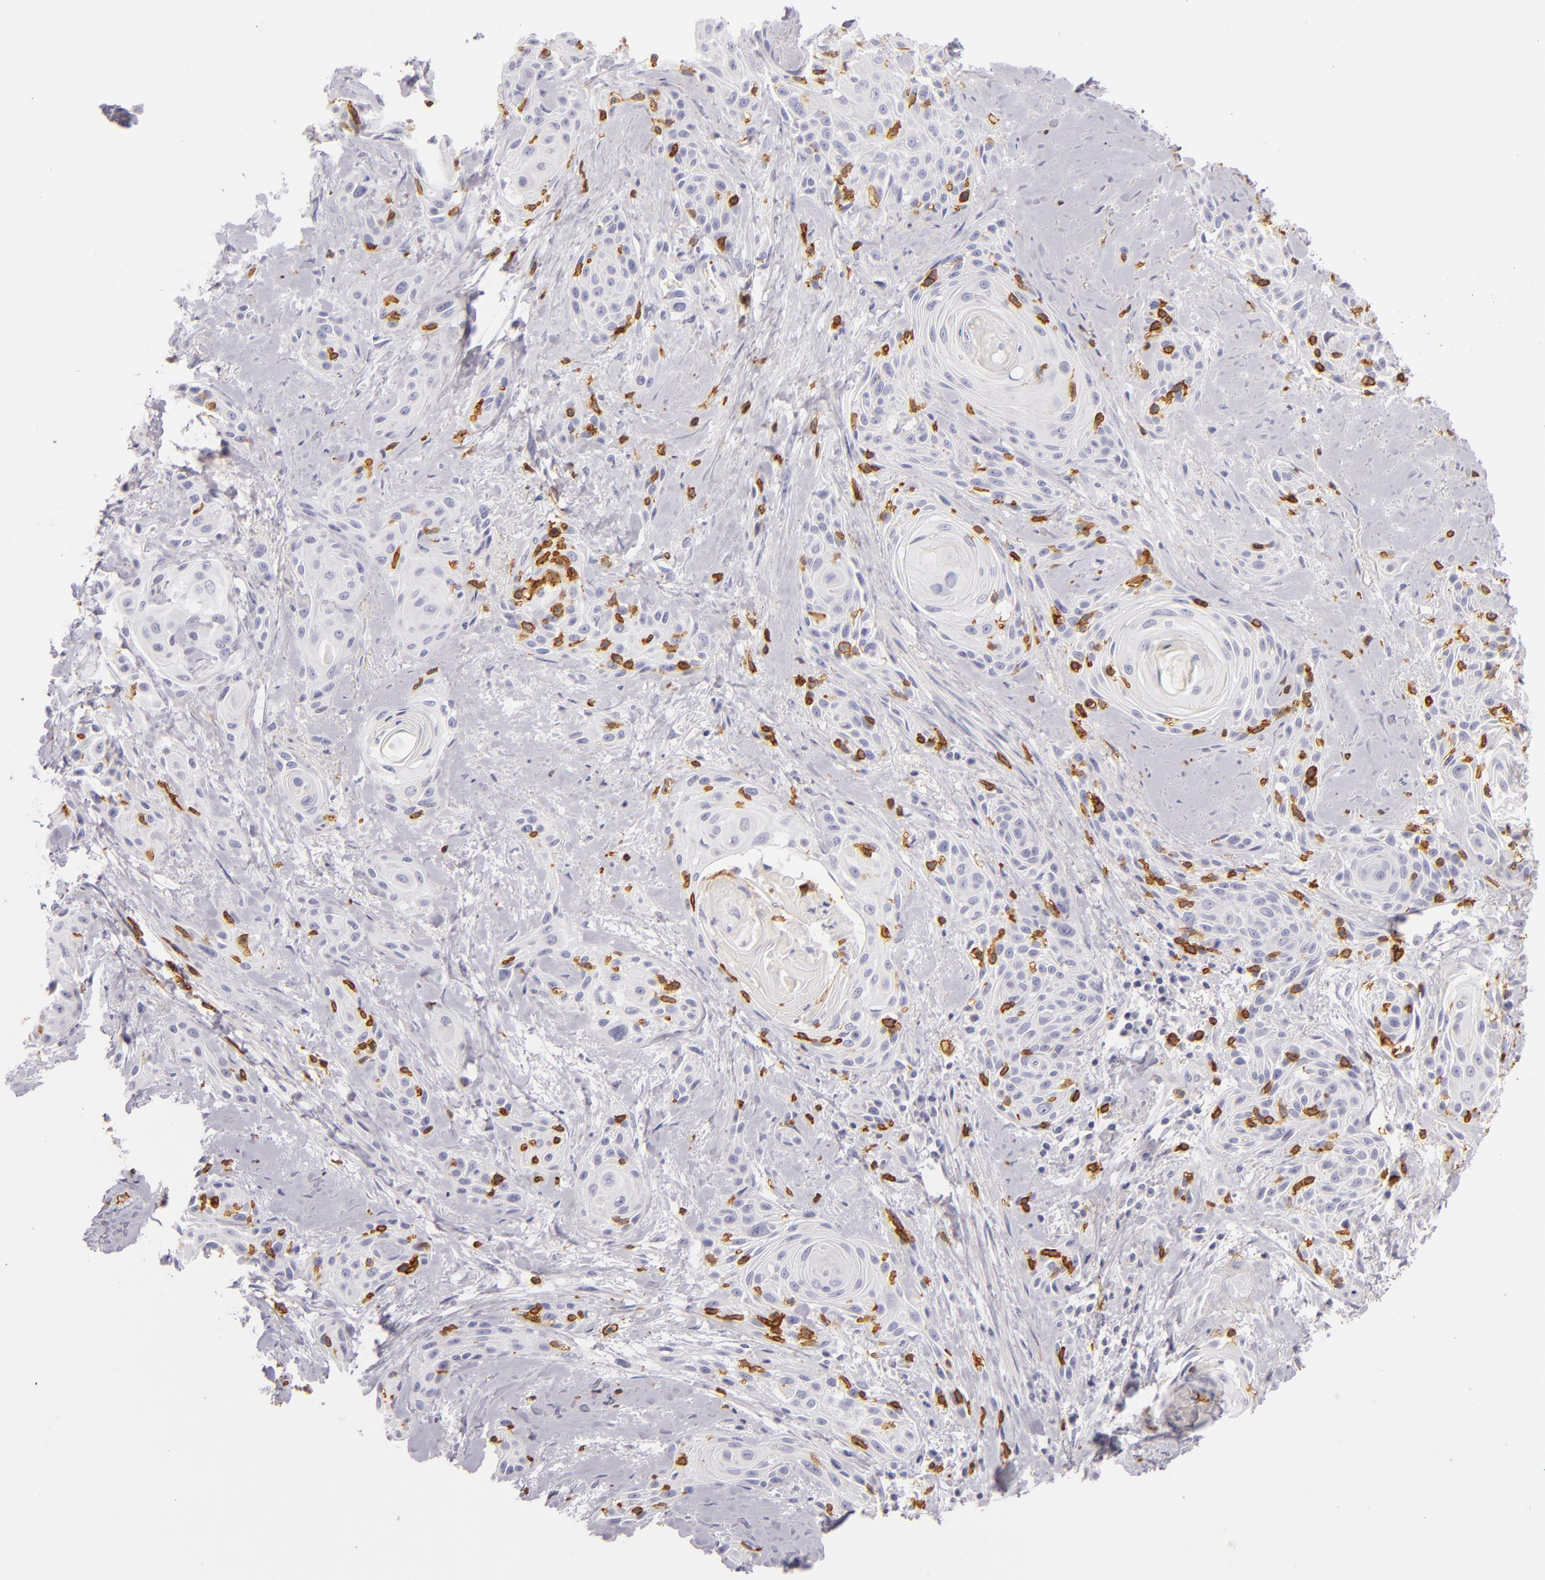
{"staining": {"intensity": "negative", "quantity": "none", "location": "none"}, "tissue": "skin cancer", "cell_type": "Tumor cells", "image_type": "cancer", "snomed": [{"axis": "morphology", "description": "Squamous cell carcinoma, NOS"}, {"axis": "topography", "description": "Skin"}, {"axis": "topography", "description": "Anal"}], "caption": "Immunohistochemistry of skin squamous cell carcinoma demonstrates no staining in tumor cells.", "gene": "LAT", "patient": {"sex": "male", "age": 64}}